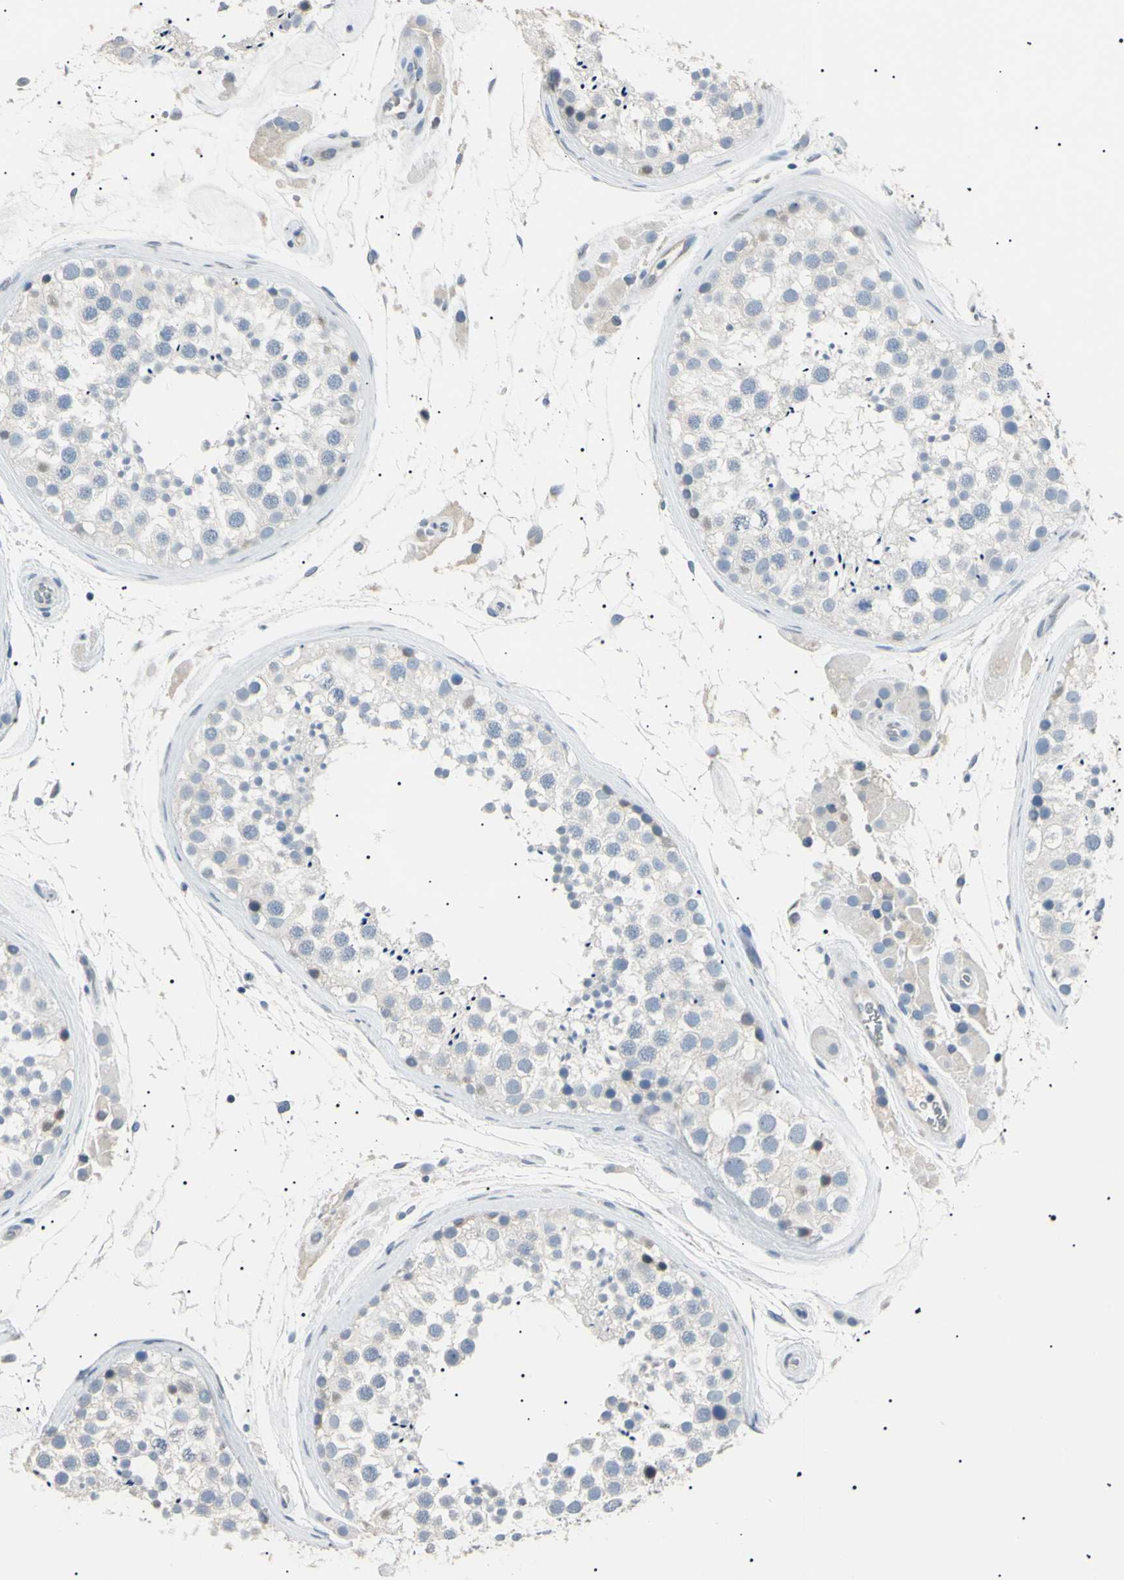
{"staining": {"intensity": "negative", "quantity": "none", "location": "none"}, "tissue": "testis", "cell_type": "Cells in seminiferous ducts", "image_type": "normal", "snomed": [{"axis": "morphology", "description": "Normal tissue, NOS"}, {"axis": "topography", "description": "Testis"}], "caption": "Human testis stained for a protein using immunohistochemistry exhibits no positivity in cells in seminiferous ducts.", "gene": "CGB3", "patient": {"sex": "male", "age": 46}}